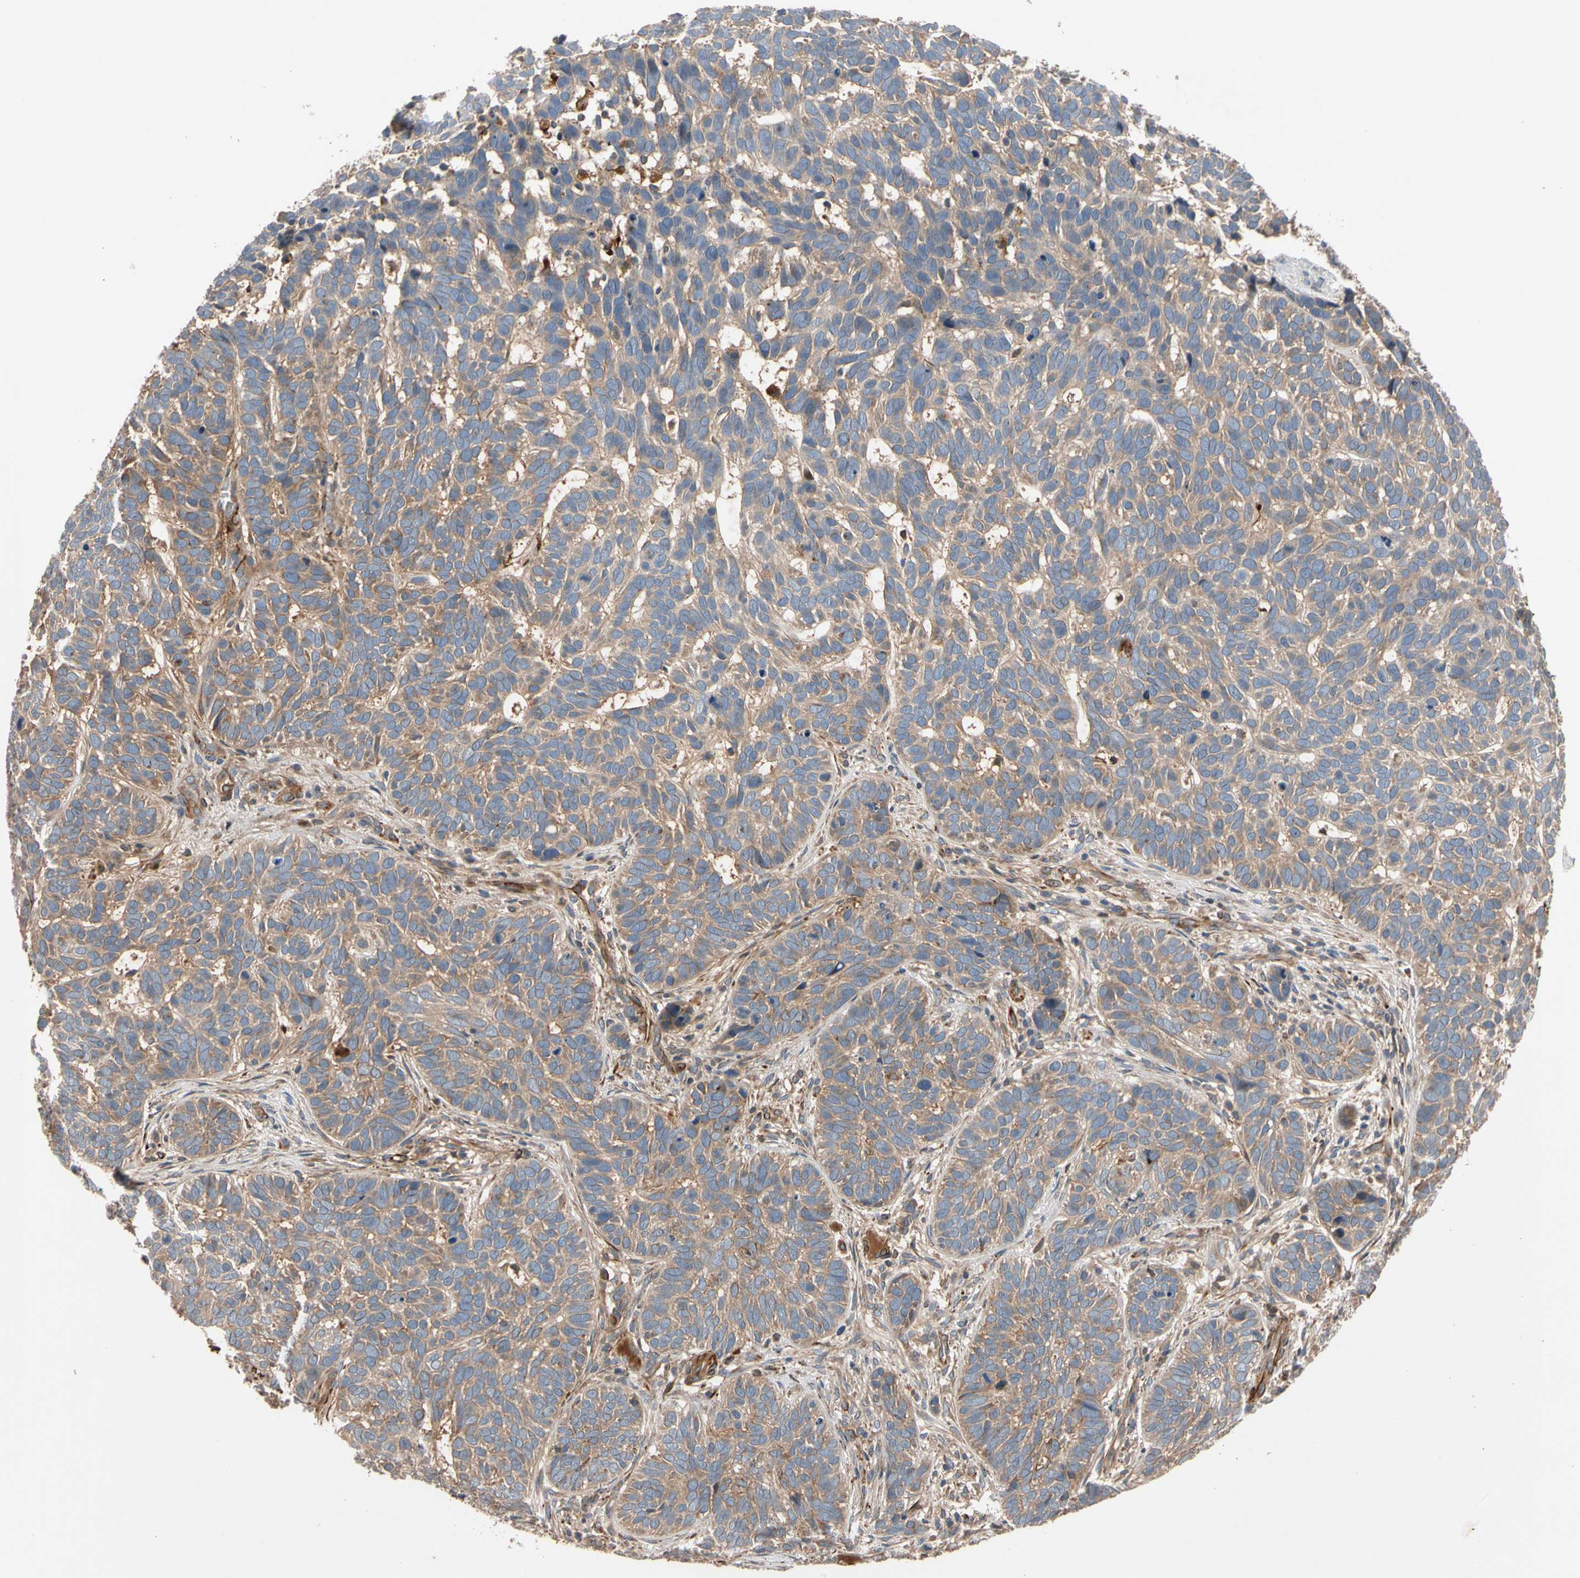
{"staining": {"intensity": "moderate", "quantity": ">75%", "location": "cytoplasmic/membranous"}, "tissue": "skin cancer", "cell_type": "Tumor cells", "image_type": "cancer", "snomed": [{"axis": "morphology", "description": "Basal cell carcinoma"}, {"axis": "topography", "description": "Skin"}], "caption": "A high-resolution micrograph shows immunohistochemistry staining of skin cancer, which exhibits moderate cytoplasmic/membranous staining in approximately >75% of tumor cells.", "gene": "FGD6", "patient": {"sex": "male", "age": 87}}